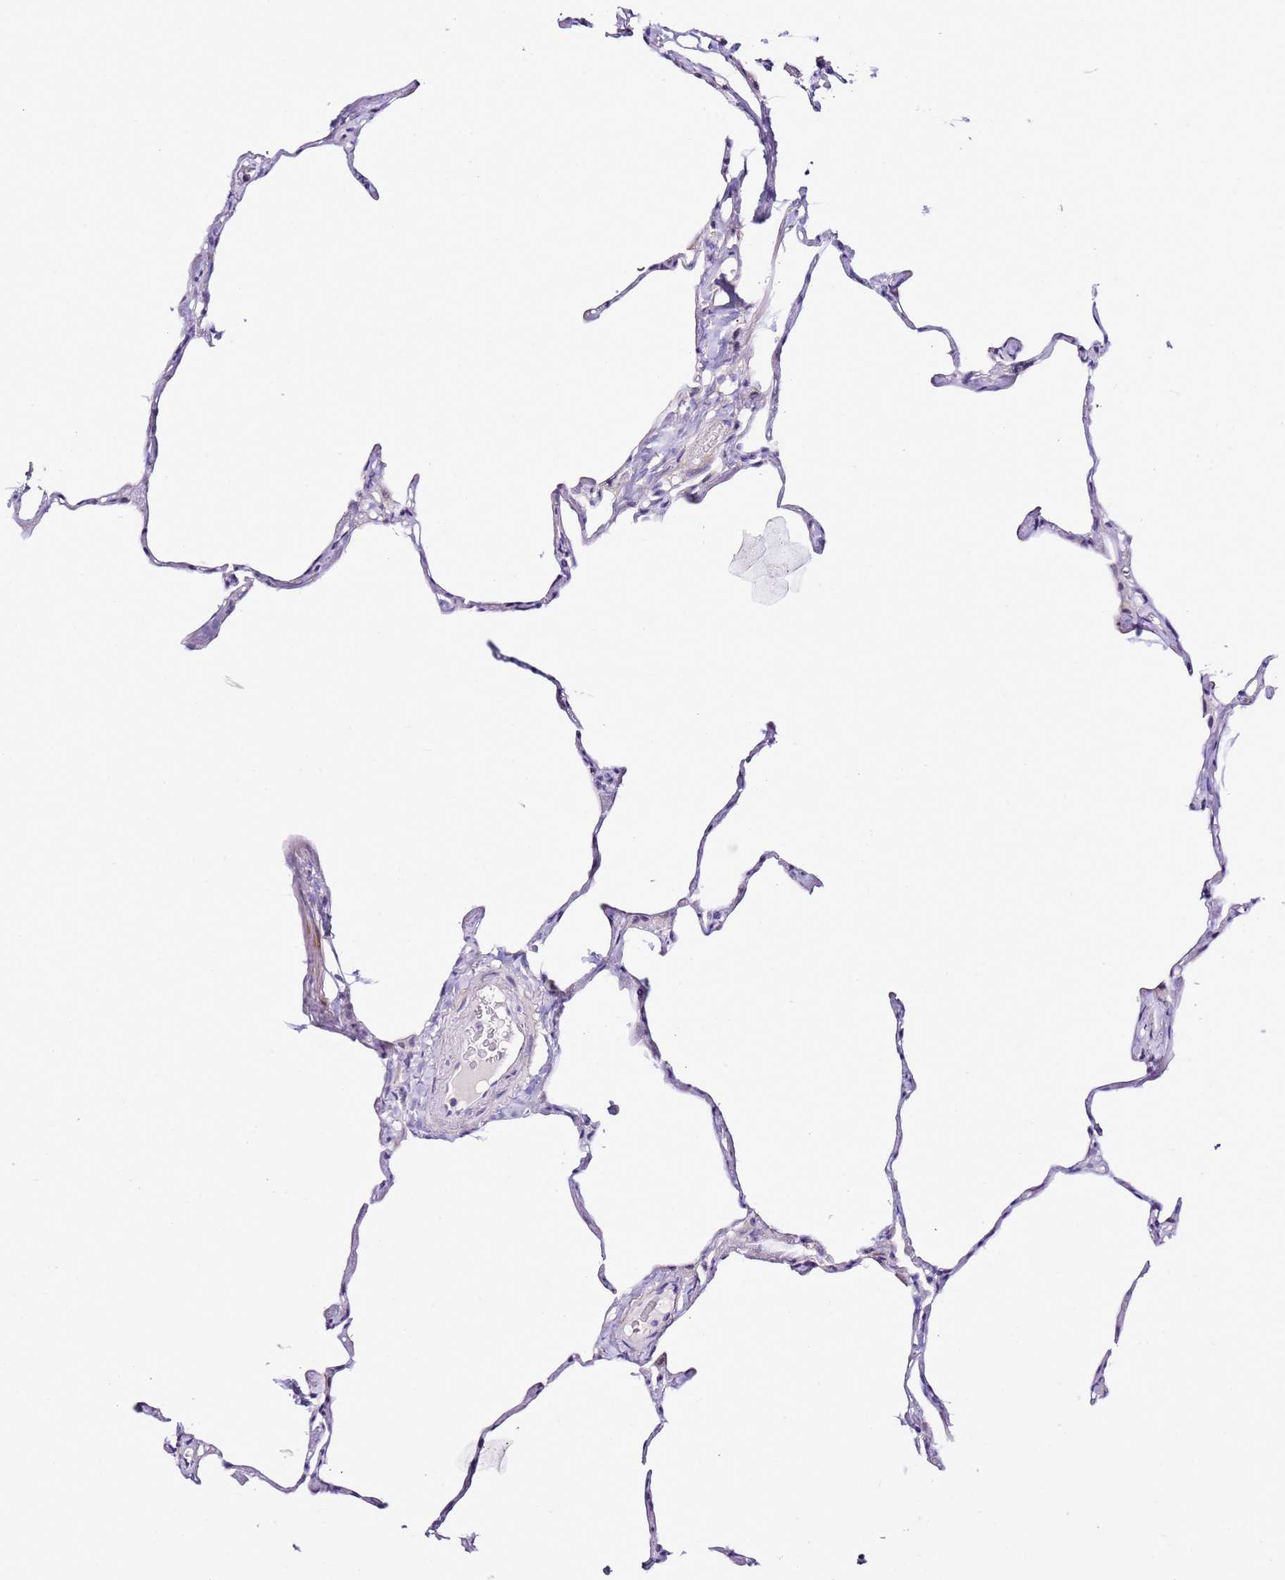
{"staining": {"intensity": "negative", "quantity": "none", "location": "none"}, "tissue": "lung", "cell_type": "Alveolar cells", "image_type": "normal", "snomed": [{"axis": "morphology", "description": "Normal tissue, NOS"}, {"axis": "topography", "description": "Lung"}], "caption": "There is no significant expression in alveolar cells of lung.", "gene": "HGD", "patient": {"sex": "male", "age": 65}}